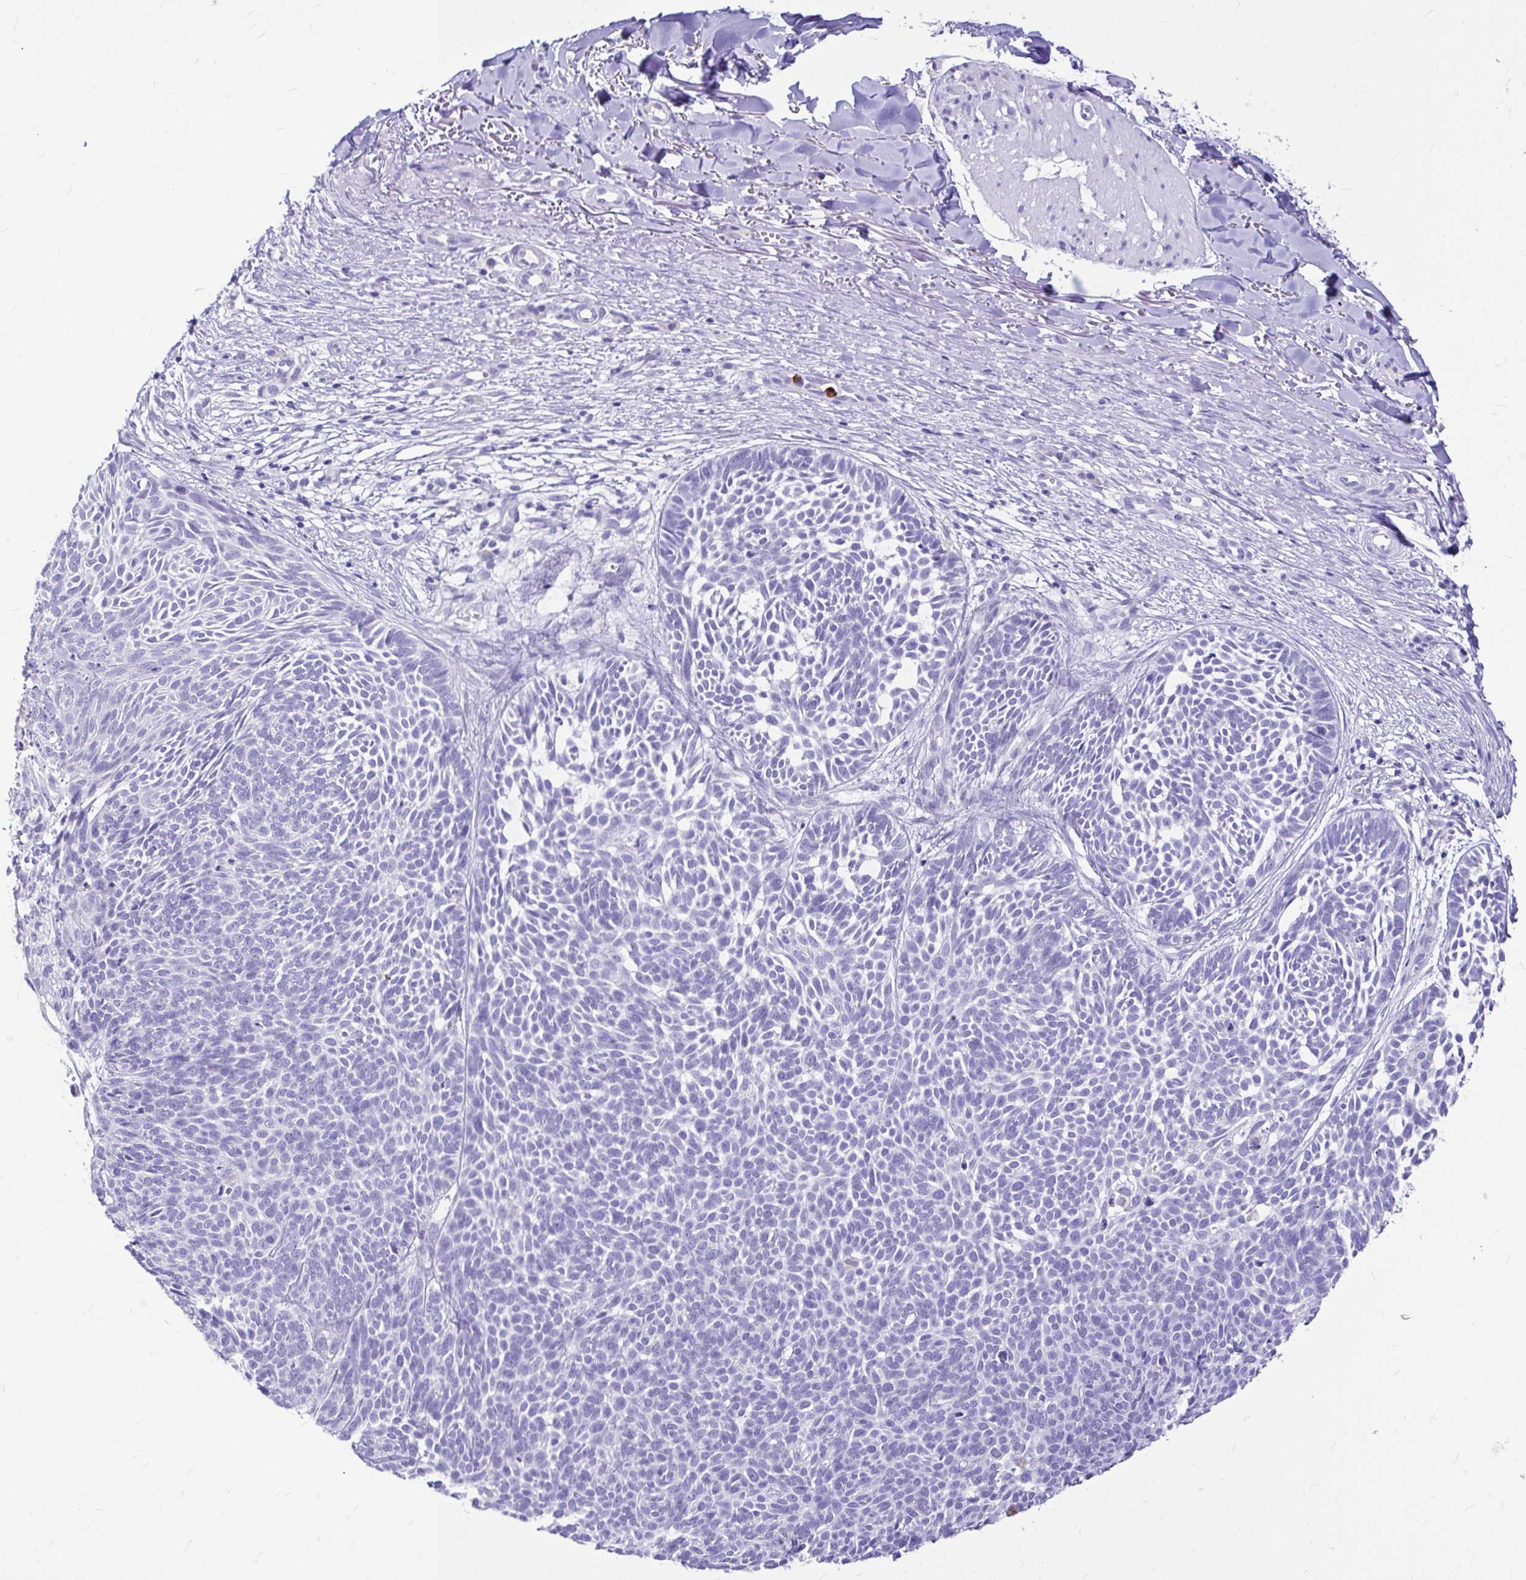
{"staining": {"intensity": "negative", "quantity": "none", "location": "none"}, "tissue": "skin cancer", "cell_type": "Tumor cells", "image_type": "cancer", "snomed": [{"axis": "morphology", "description": "Basal cell carcinoma"}, {"axis": "topography", "description": "Skin"}, {"axis": "topography", "description": "Skin of trunk"}], "caption": "Immunohistochemistry photomicrograph of neoplastic tissue: basal cell carcinoma (skin) stained with DAB (3,3'-diaminobenzidine) exhibits no significant protein positivity in tumor cells. (Brightfield microscopy of DAB immunohistochemistry (IHC) at high magnification).", "gene": "CLEC1B", "patient": {"sex": "male", "age": 74}}